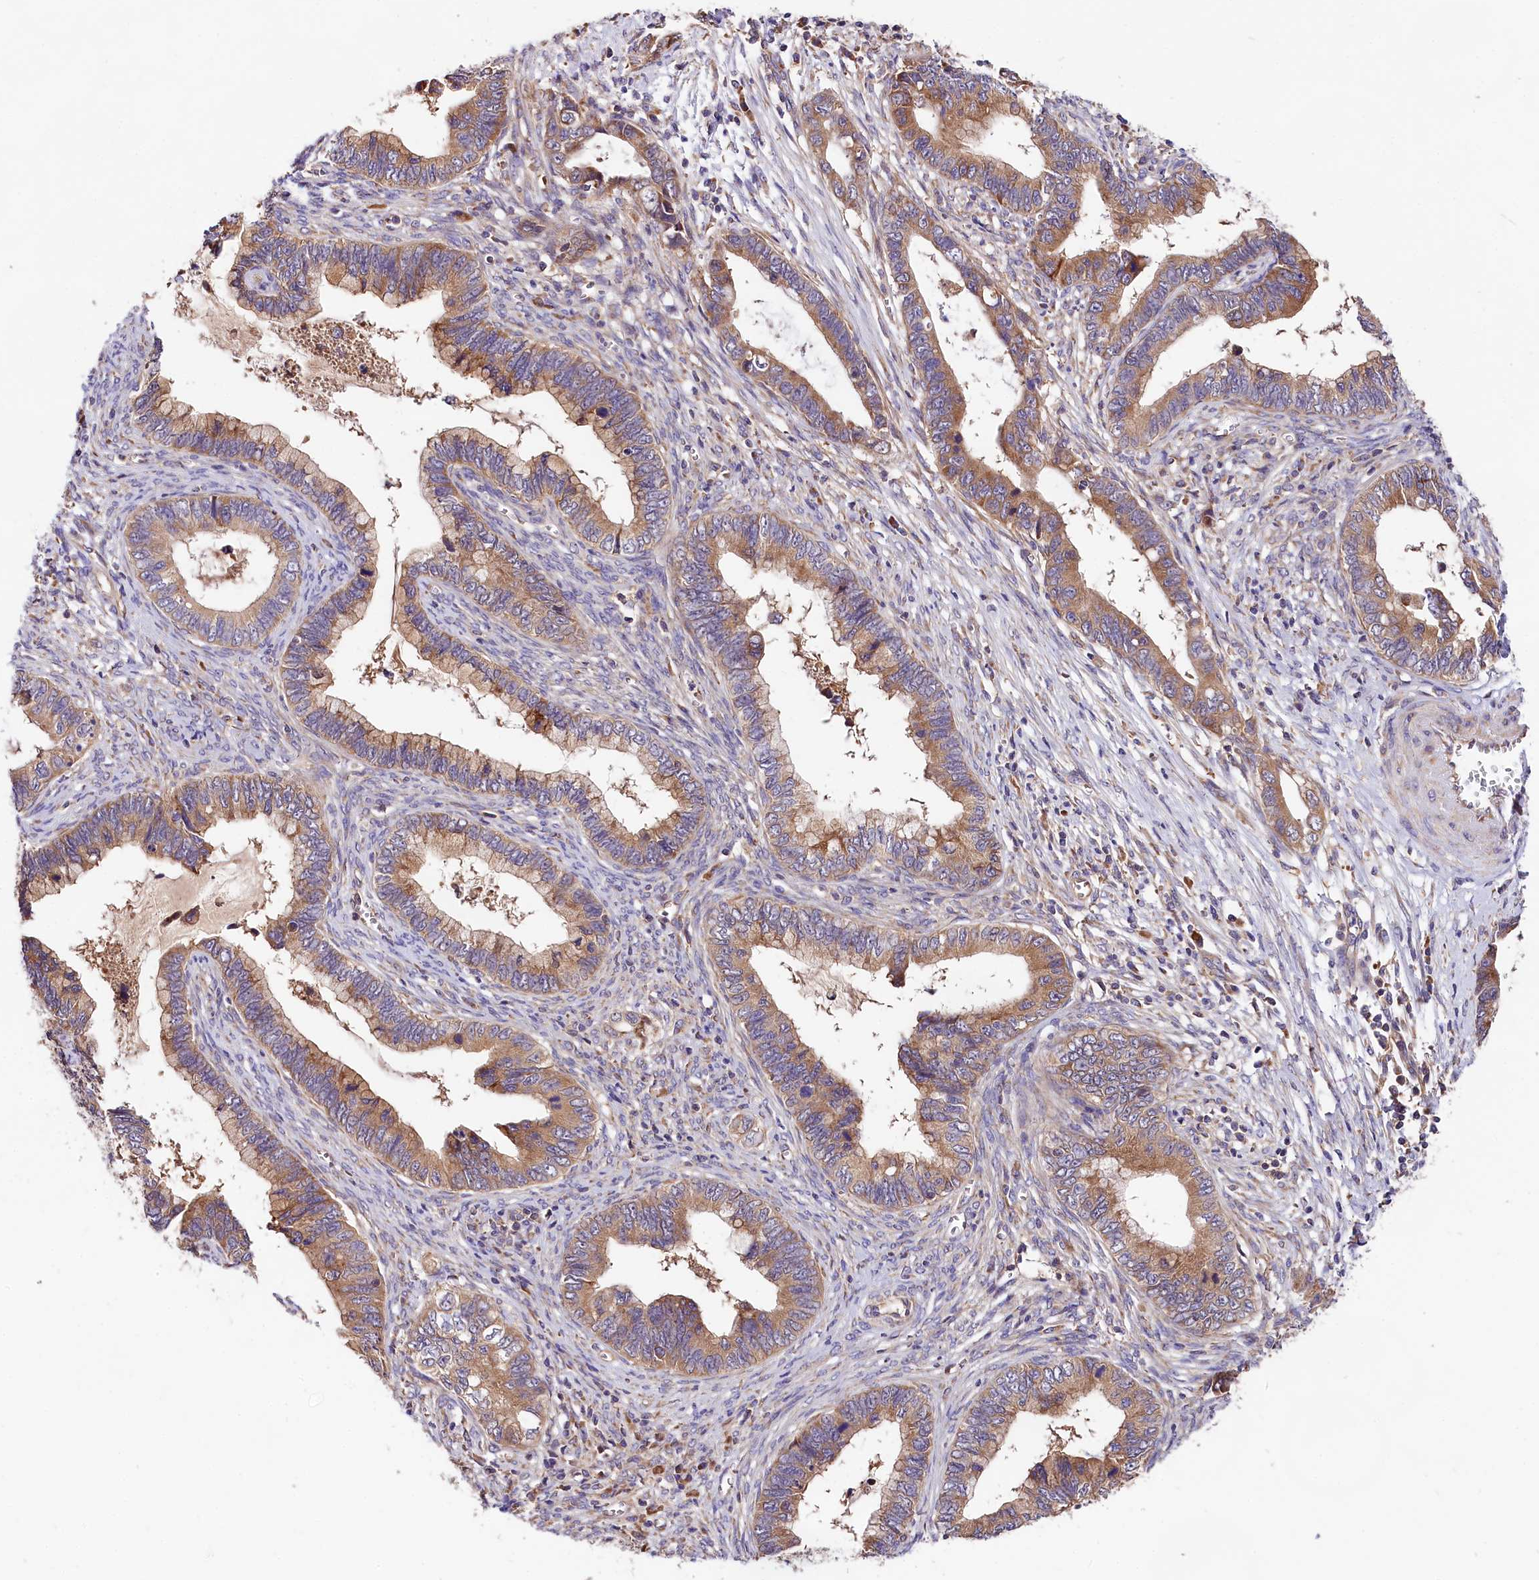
{"staining": {"intensity": "moderate", "quantity": ">75%", "location": "cytoplasmic/membranous"}, "tissue": "cervical cancer", "cell_type": "Tumor cells", "image_type": "cancer", "snomed": [{"axis": "morphology", "description": "Adenocarcinoma, NOS"}, {"axis": "topography", "description": "Cervix"}], "caption": "Immunohistochemical staining of cervical cancer (adenocarcinoma) demonstrates moderate cytoplasmic/membranous protein expression in about >75% of tumor cells. The staining is performed using DAB brown chromogen to label protein expression. The nuclei are counter-stained blue using hematoxylin.", "gene": "SPG11", "patient": {"sex": "female", "age": 44}}